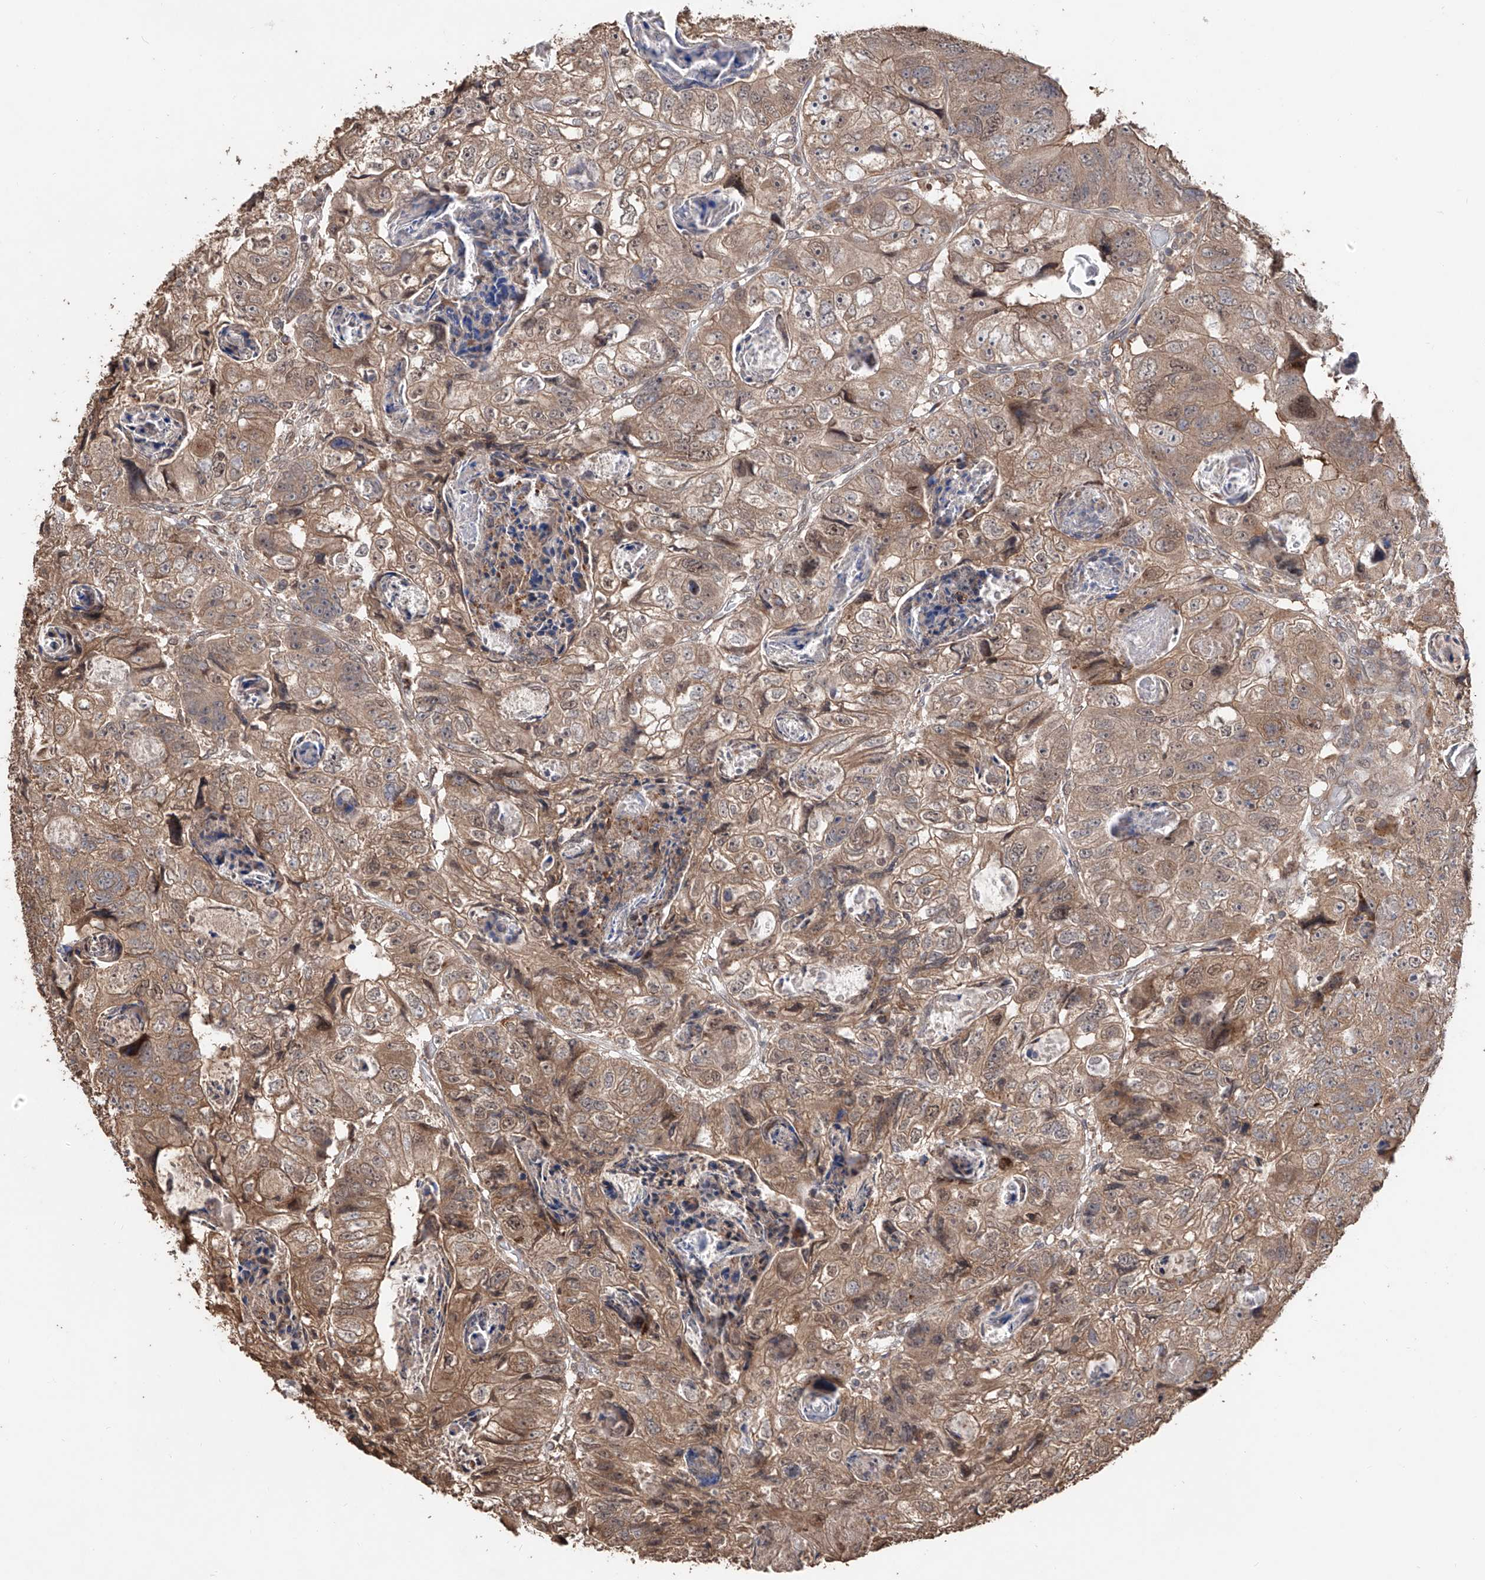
{"staining": {"intensity": "moderate", "quantity": ">75%", "location": "cytoplasmic/membranous,nuclear"}, "tissue": "colorectal cancer", "cell_type": "Tumor cells", "image_type": "cancer", "snomed": [{"axis": "morphology", "description": "Adenocarcinoma, NOS"}, {"axis": "topography", "description": "Rectum"}], "caption": "Immunohistochemical staining of human colorectal adenocarcinoma demonstrates medium levels of moderate cytoplasmic/membranous and nuclear positivity in about >75% of tumor cells.", "gene": "FAM135A", "patient": {"sex": "male", "age": 59}}